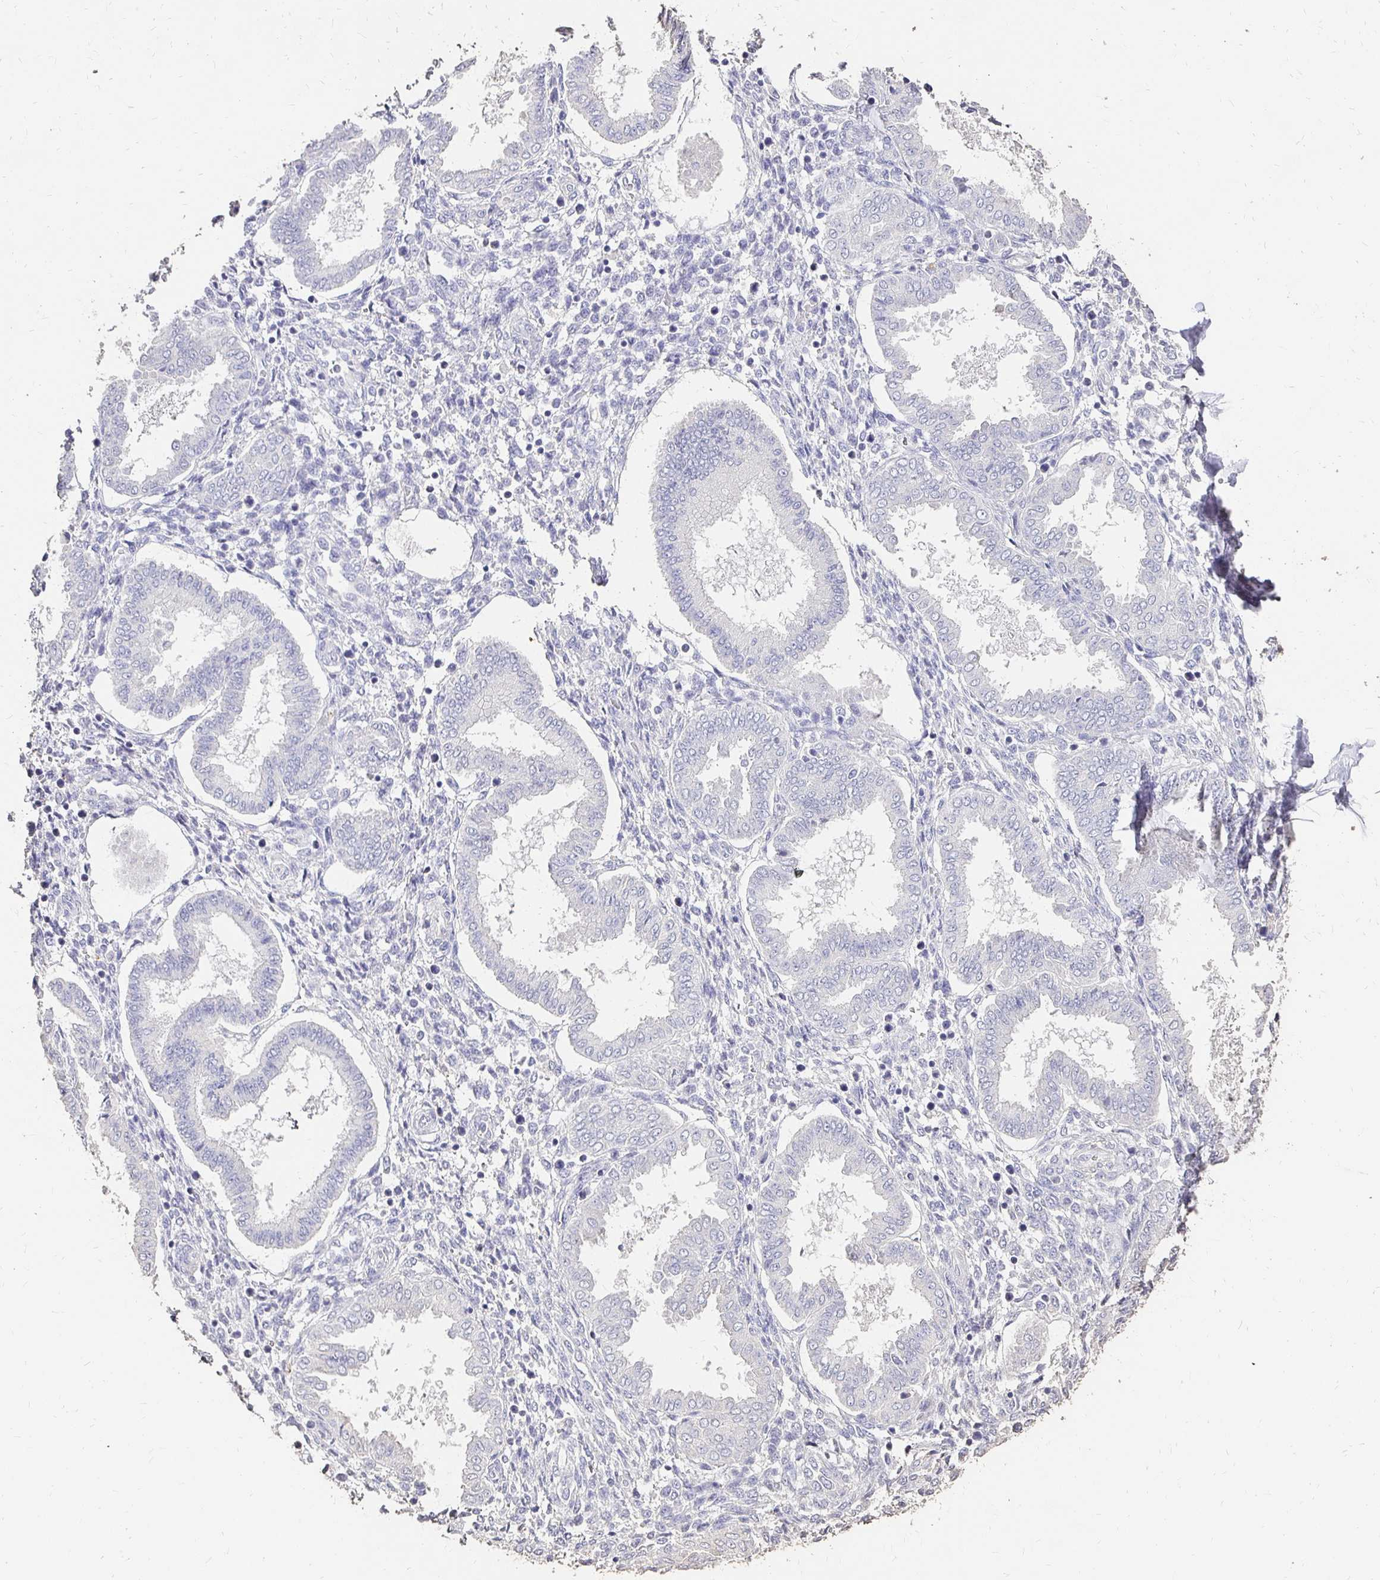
{"staining": {"intensity": "negative", "quantity": "none", "location": "none"}, "tissue": "endometrium", "cell_type": "Cells in endometrial stroma", "image_type": "normal", "snomed": [{"axis": "morphology", "description": "Normal tissue, NOS"}, {"axis": "topography", "description": "Endometrium"}], "caption": "IHC micrograph of unremarkable endometrium: endometrium stained with DAB demonstrates no significant protein staining in cells in endometrial stroma.", "gene": "UGT1A6", "patient": {"sex": "female", "age": 24}}